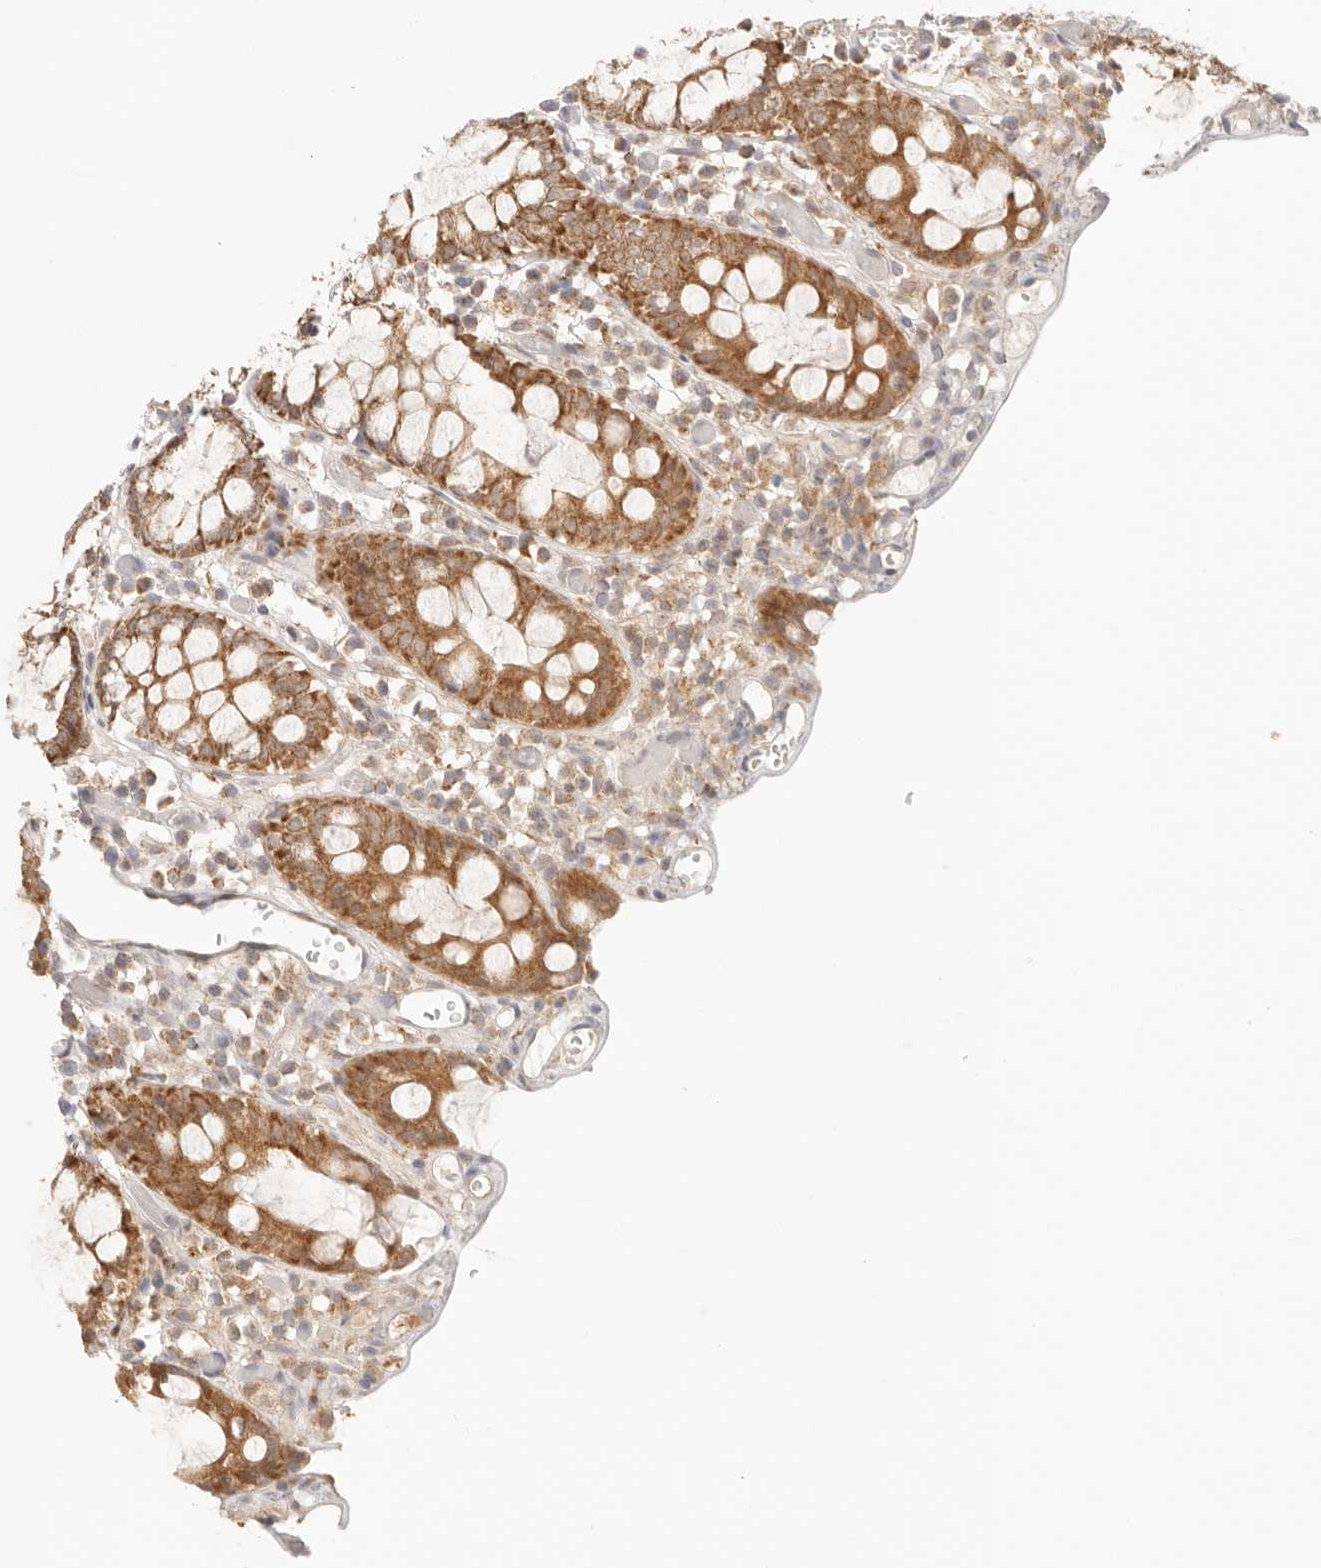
{"staining": {"intensity": "weak", "quantity": ">75%", "location": "none"}, "tissue": "colon", "cell_type": "Endothelial cells", "image_type": "normal", "snomed": [{"axis": "morphology", "description": "Normal tissue, NOS"}, {"axis": "topography", "description": "Colon"}], "caption": "Human colon stained with a brown dye exhibits weak None positive expression in approximately >75% of endothelial cells.", "gene": "COA6", "patient": {"sex": "male", "age": 14}}